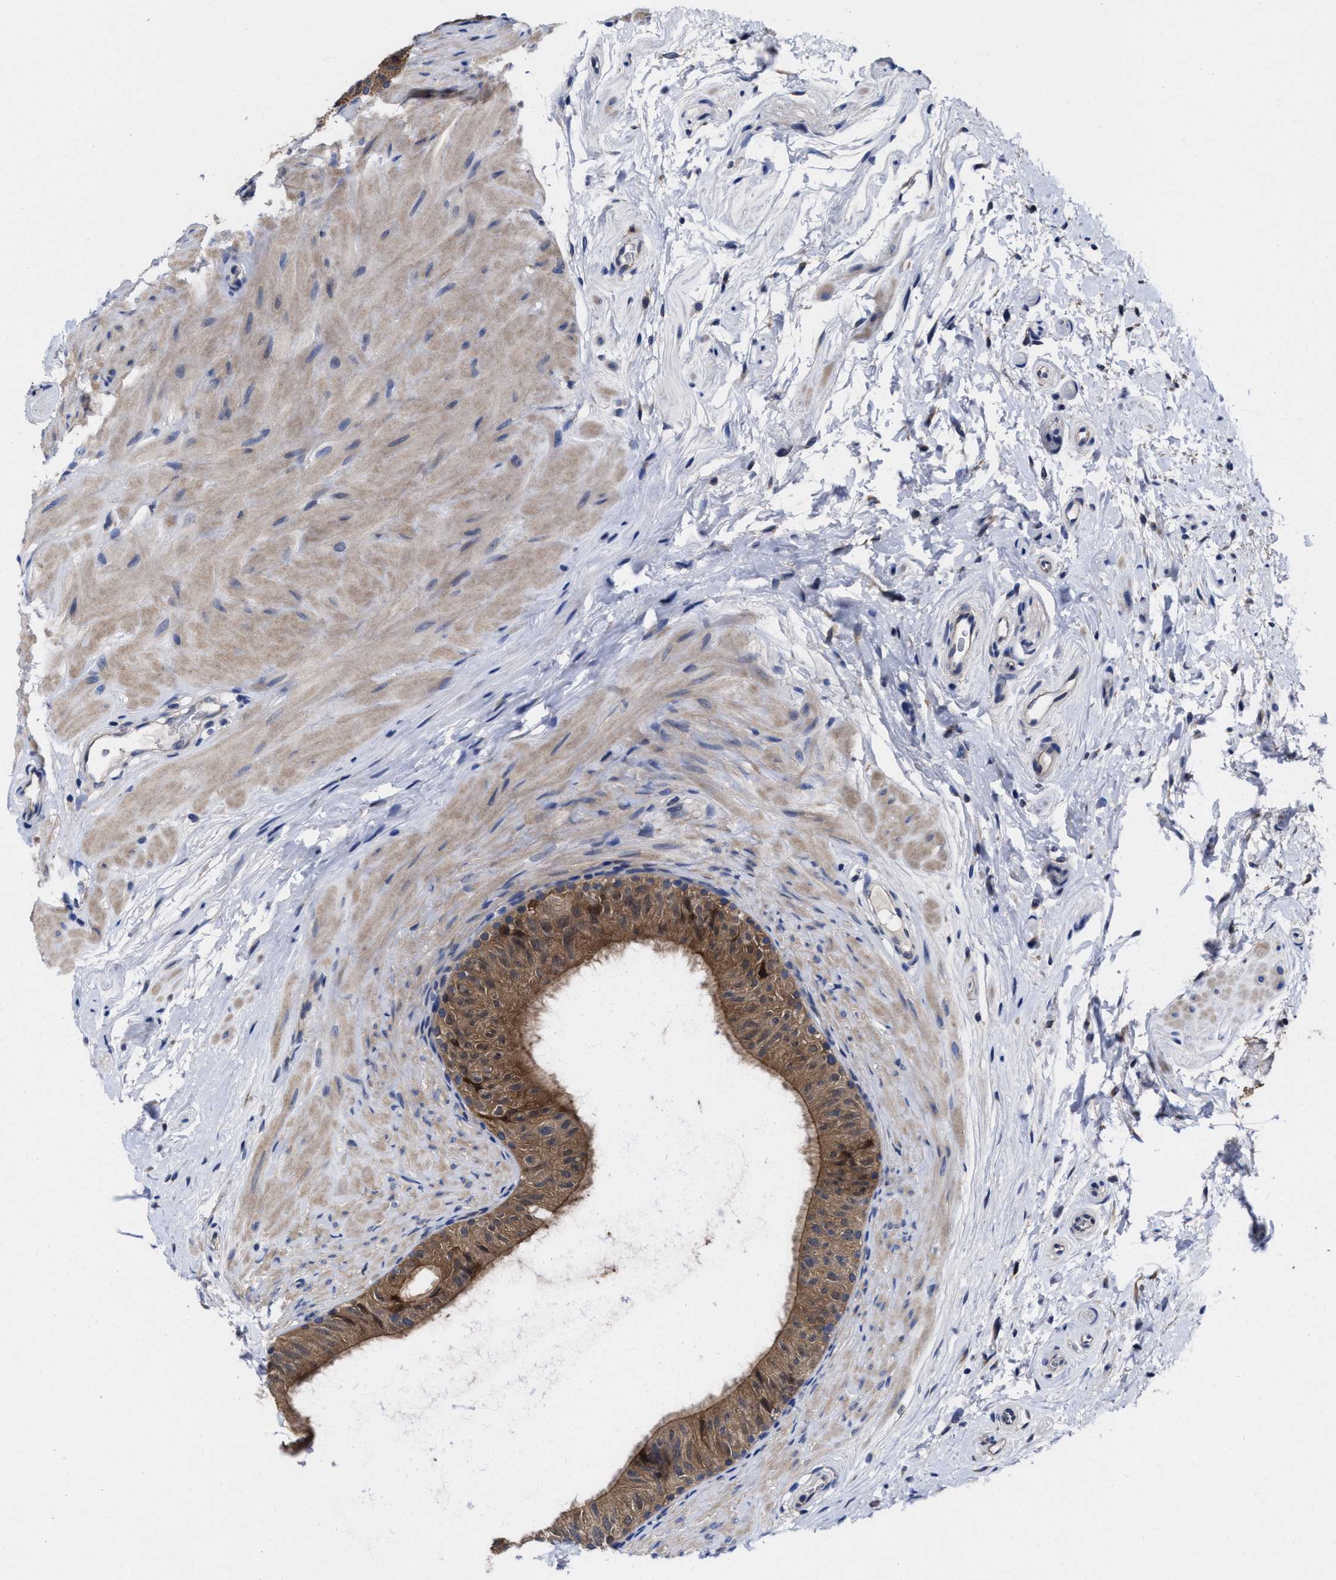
{"staining": {"intensity": "moderate", "quantity": ">75%", "location": "cytoplasmic/membranous"}, "tissue": "epididymis", "cell_type": "Glandular cells", "image_type": "normal", "snomed": [{"axis": "morphology", "description": "Normal tissue, NOS"}, {"axis": "topography", "description": "Epididymis"}], "caption": "Immunohistochemical staining of normal human epididymis demonstrates medium levels of moderate cytoplasmic/membranous positivity in about >75% of glandular cells. (DAB (3,3'-diaminobenzidine) IHC, brown staining for protein, blue staining for nuclei).", "gene": "TXNDC17", "patient": {"sex": "male", "age": 34}}